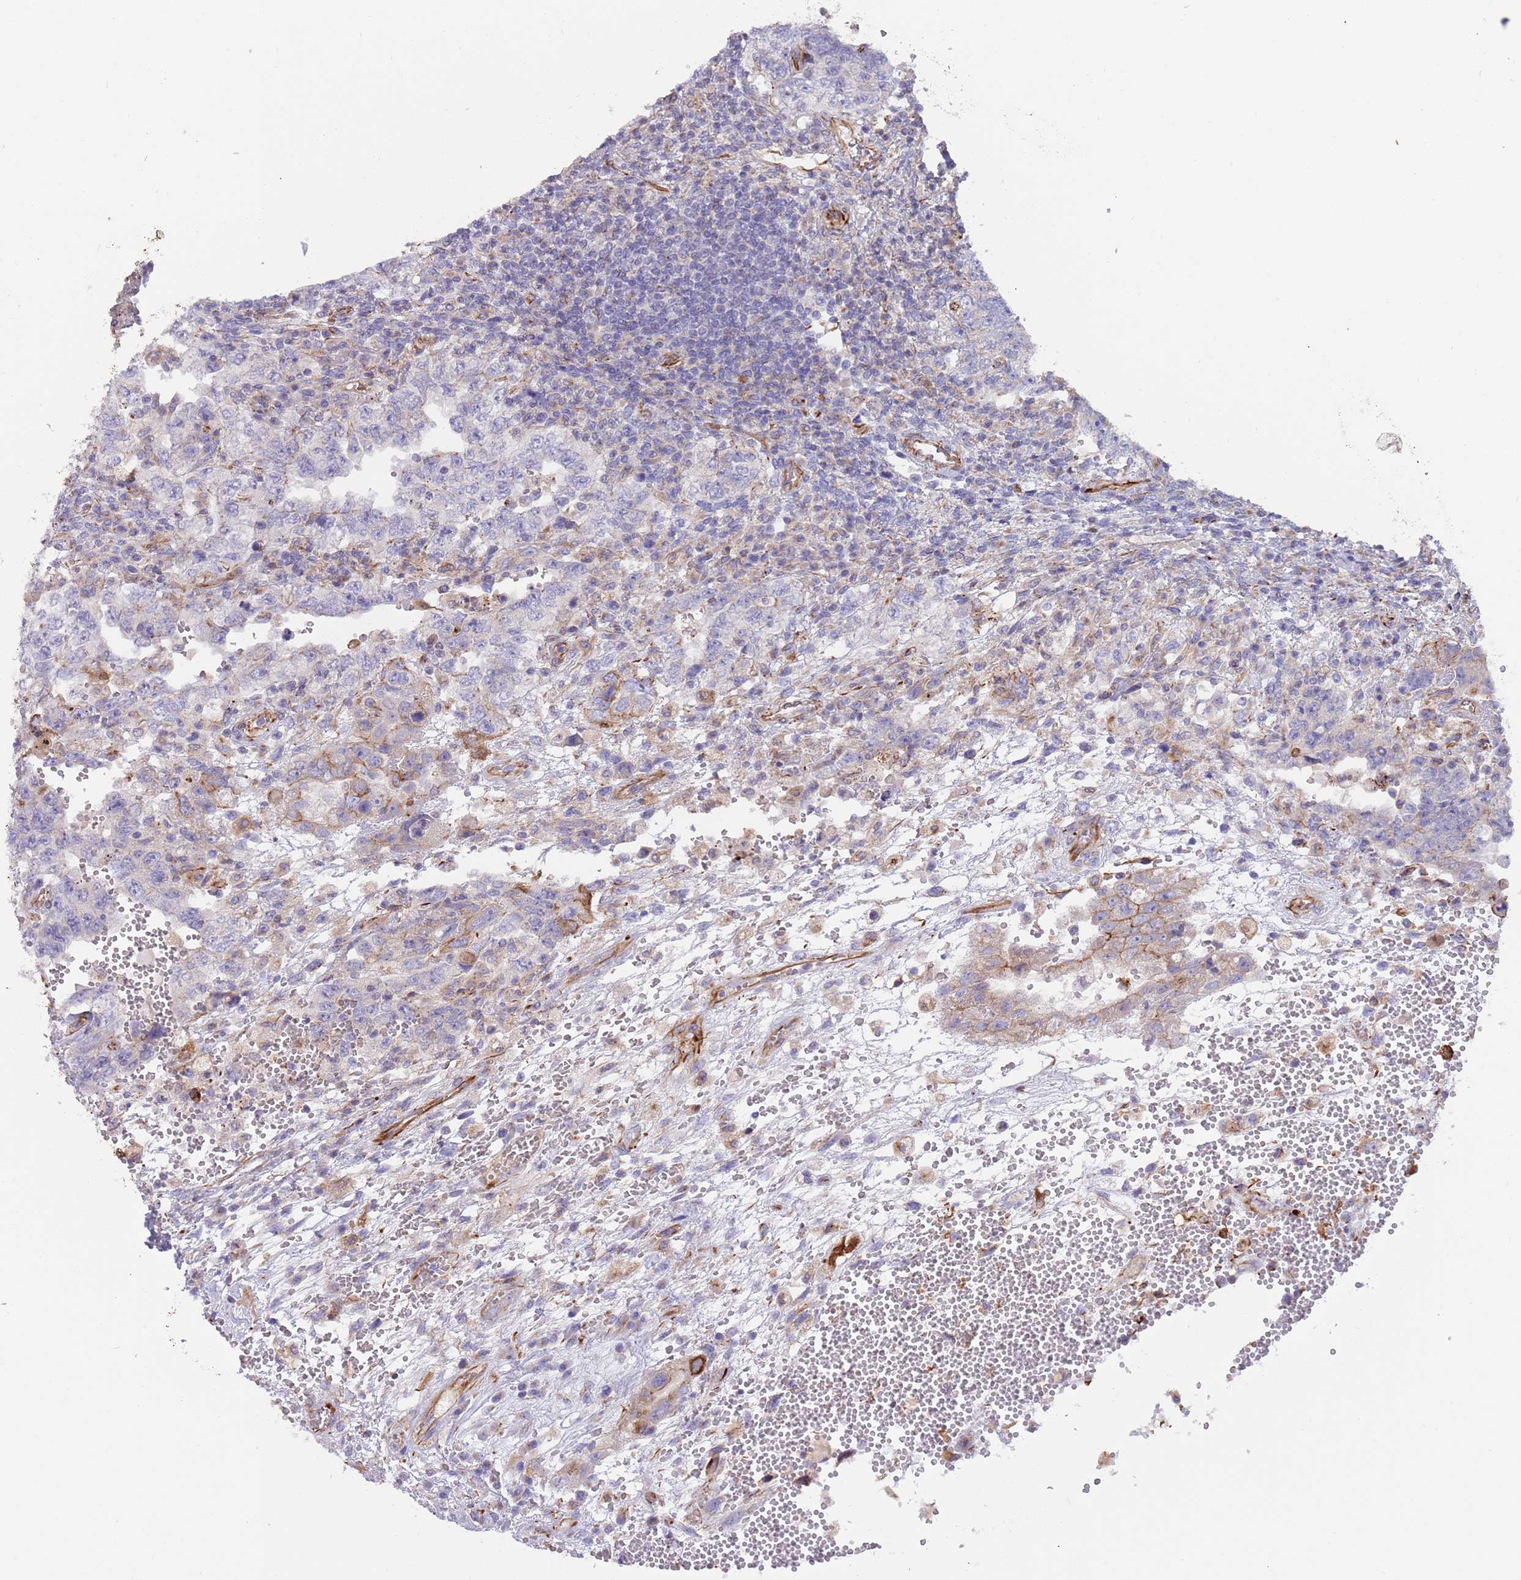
{"staining": {"intensity": "negative", "quantity": "none", "location": "none"}, "tissue": "testis cancer", "cell_type": "Tumor cells", "image_type": "cancer", "snomed": [{"axis": "morphology", "description": "Carcinoma, Embryonal, NOS"}, {"axis": "topography", "description": "Testis"}], "caption": "Immunohistochemistry (IHC) image of neoplastic tissue: embryonal carcinoma (testis) stained with DAB shows no significant protein positivity in tumor cells.", "gene": "MOGAT1", "patient": {"sex": "male", "age": 26}}